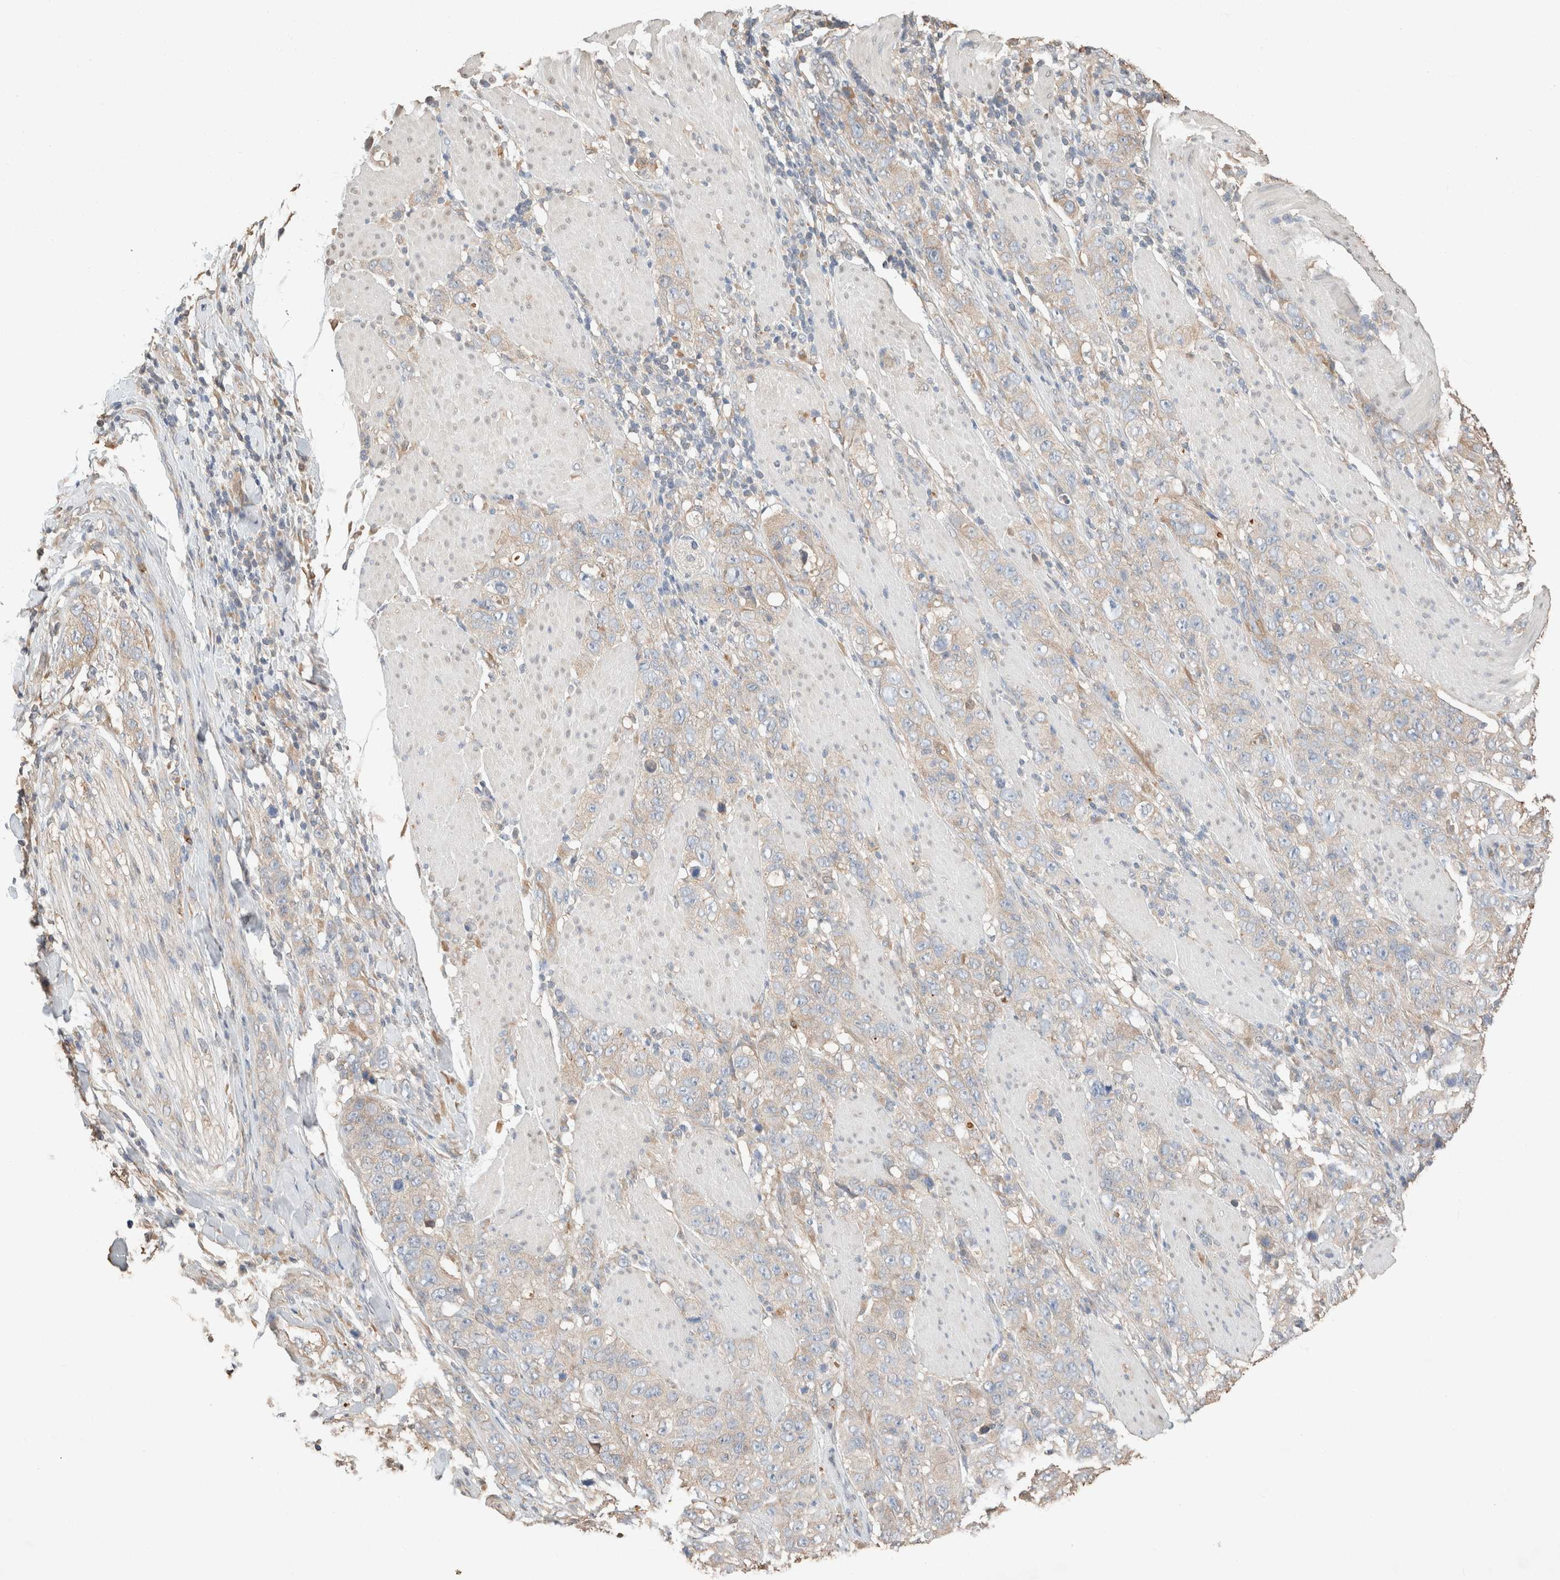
{"staining": {"intensity": "weak", "quantity": ">75%", "location": "cytoplasmic/membranous"}, "tissue": "stomach cancer", "cell_type": "Tumor cells", "image_type": "cancer", "snomed": [{"axis": "morphology", "description": "Adenocarcinoma, NOS"}, {"axis": "topography", "description": "Stomach"}], "caption": "A micrograph of adenocarcinoma (stomach) stained for a protein exhibits weak cytoplasmic/membranous brown staining in tumor cells.", "gene": "TUBD1", "patient": {"sex": "male", "age": 48}}